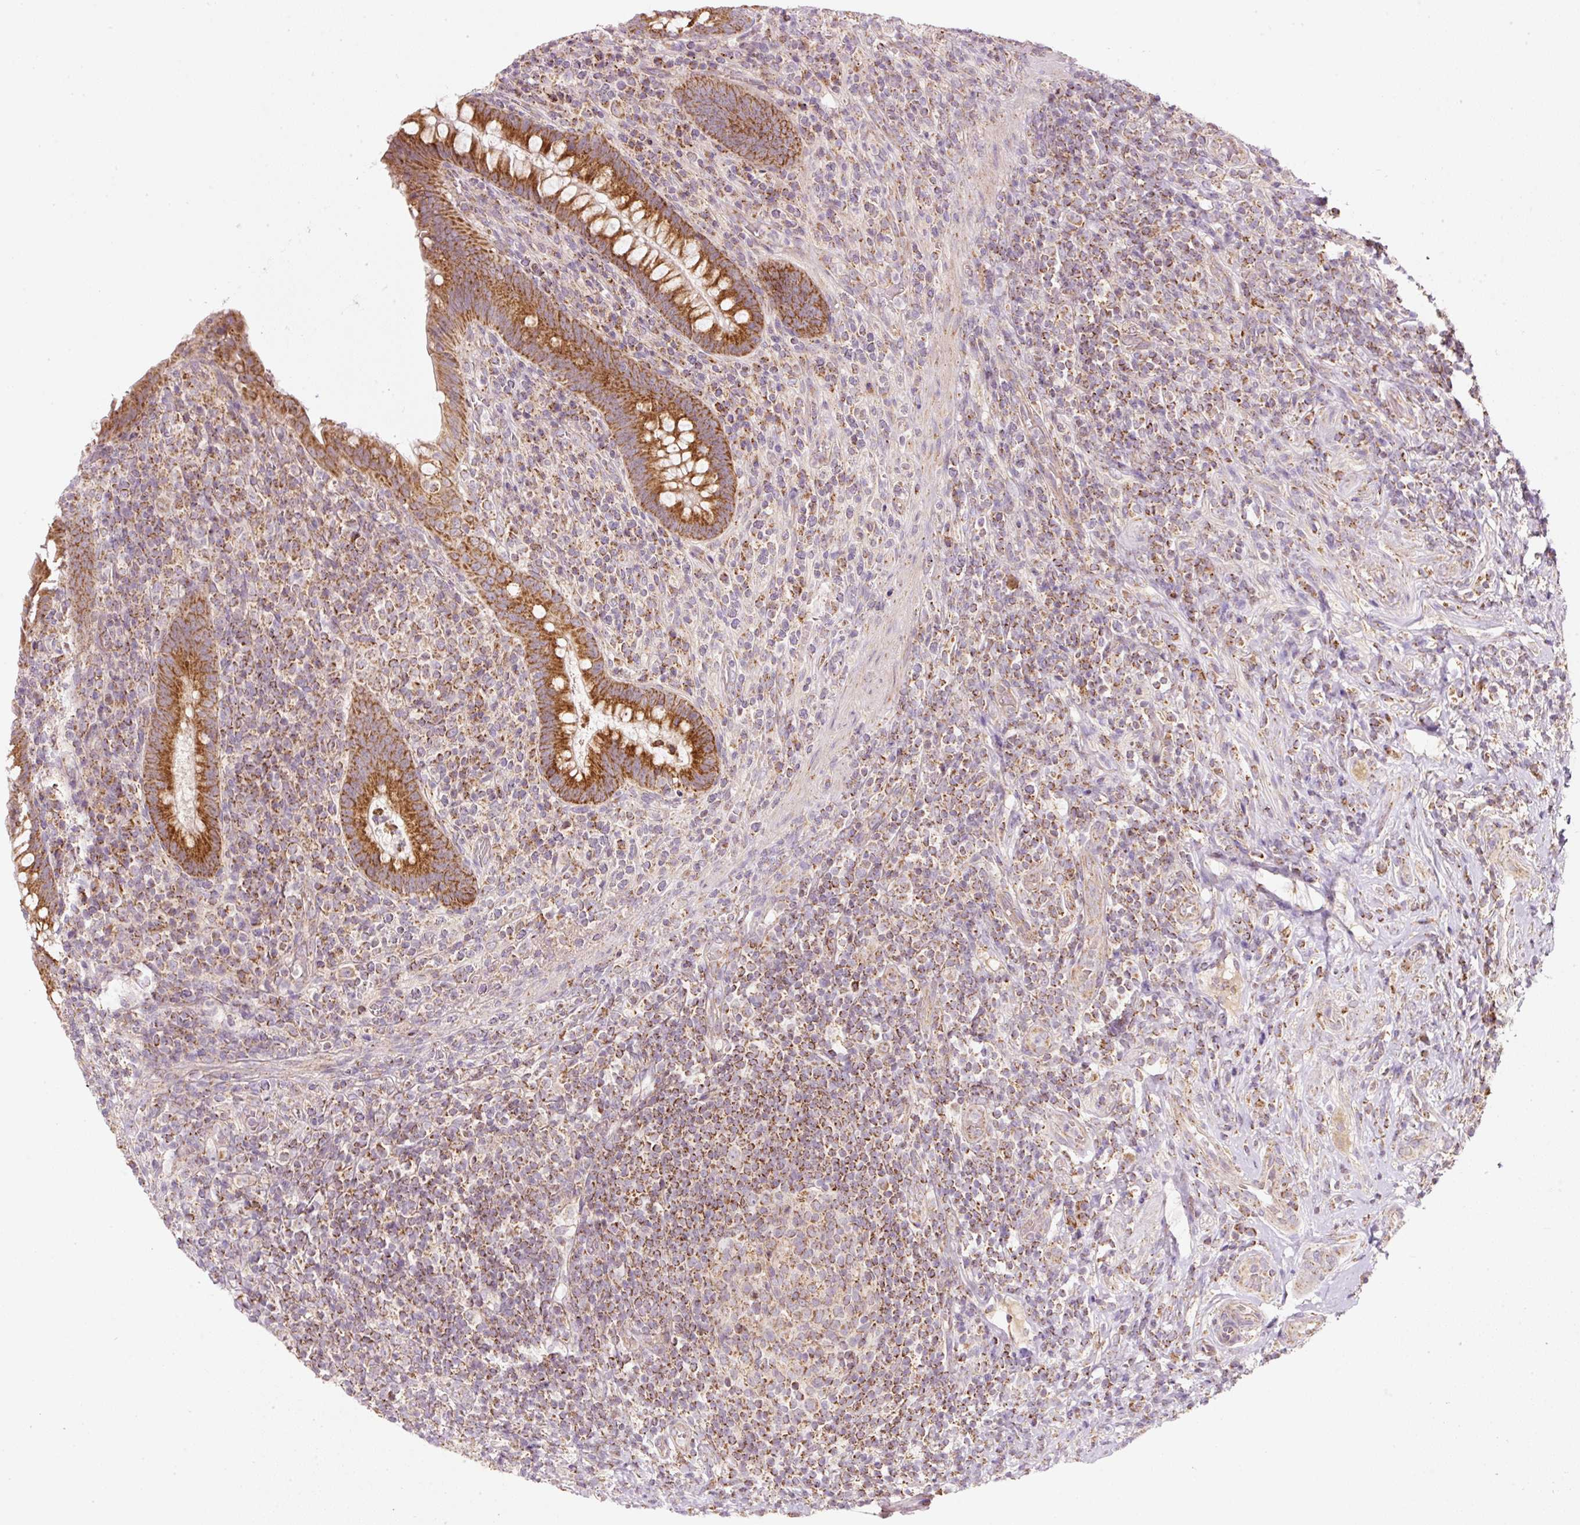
{"staining": {"intensity": "strong", "quantity": ">75%", "location": "cytoplasmic/membranous"}, "tissue": "appendix", "cell_type": "Glandular cells", "image_type": "normal", "snomed": [{"axis": "morphology", "description": "Normal tissue, NOS"}, {"axis": "topography", "description": "Appendix"}], "caption": "A high amount of strong cytoplasmic/membranous positivity is appreciated in about >75% of glandular cells in normal appendix.", "gene": "FAM78B", "patient": {"sex": "female", "age": 43}}